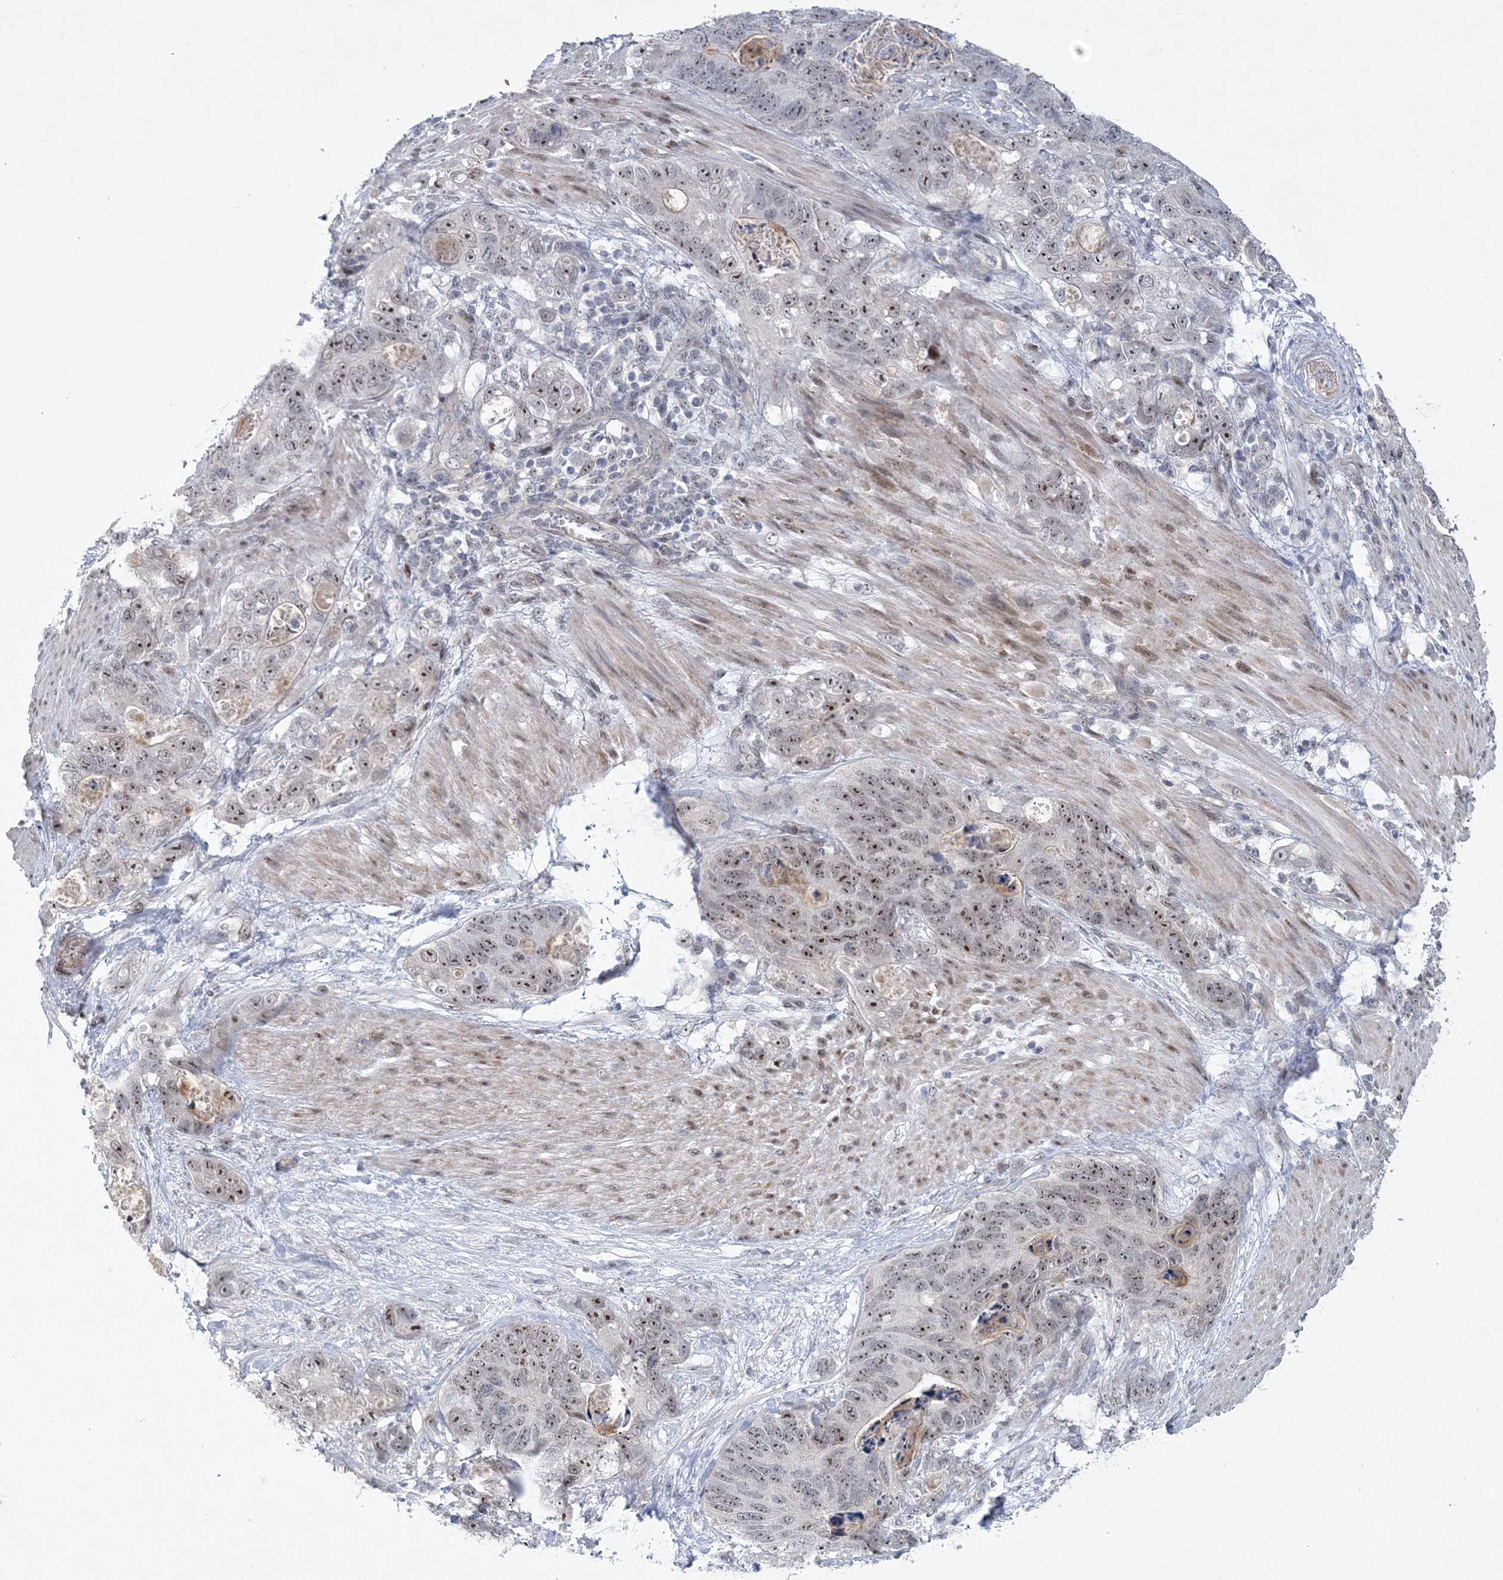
{"staining": {"intensity": "moderate", "quantity": "25%-75%", "location": "nuclear"}, "tissue": "stomach cancer", "cell_type": "Tumor cells", "image_type": "cancer", "snomed": [{"axis": "morphology", "description": "Normal tissue, NOS"}, {"axis": "morphology", "description": "Adenocarcinoma, NOS"}, {"axis": "topography", "description": "Stomach"}], "caption": "Human stomach cancer (adenocarcinoma) stained for a protein (brown) demonstrates moderate nuclear positive positivity in about 25%-75% of tumor cells.", "gene": "HOMEZ", "patient": {"sex": "female", "age": 89}}